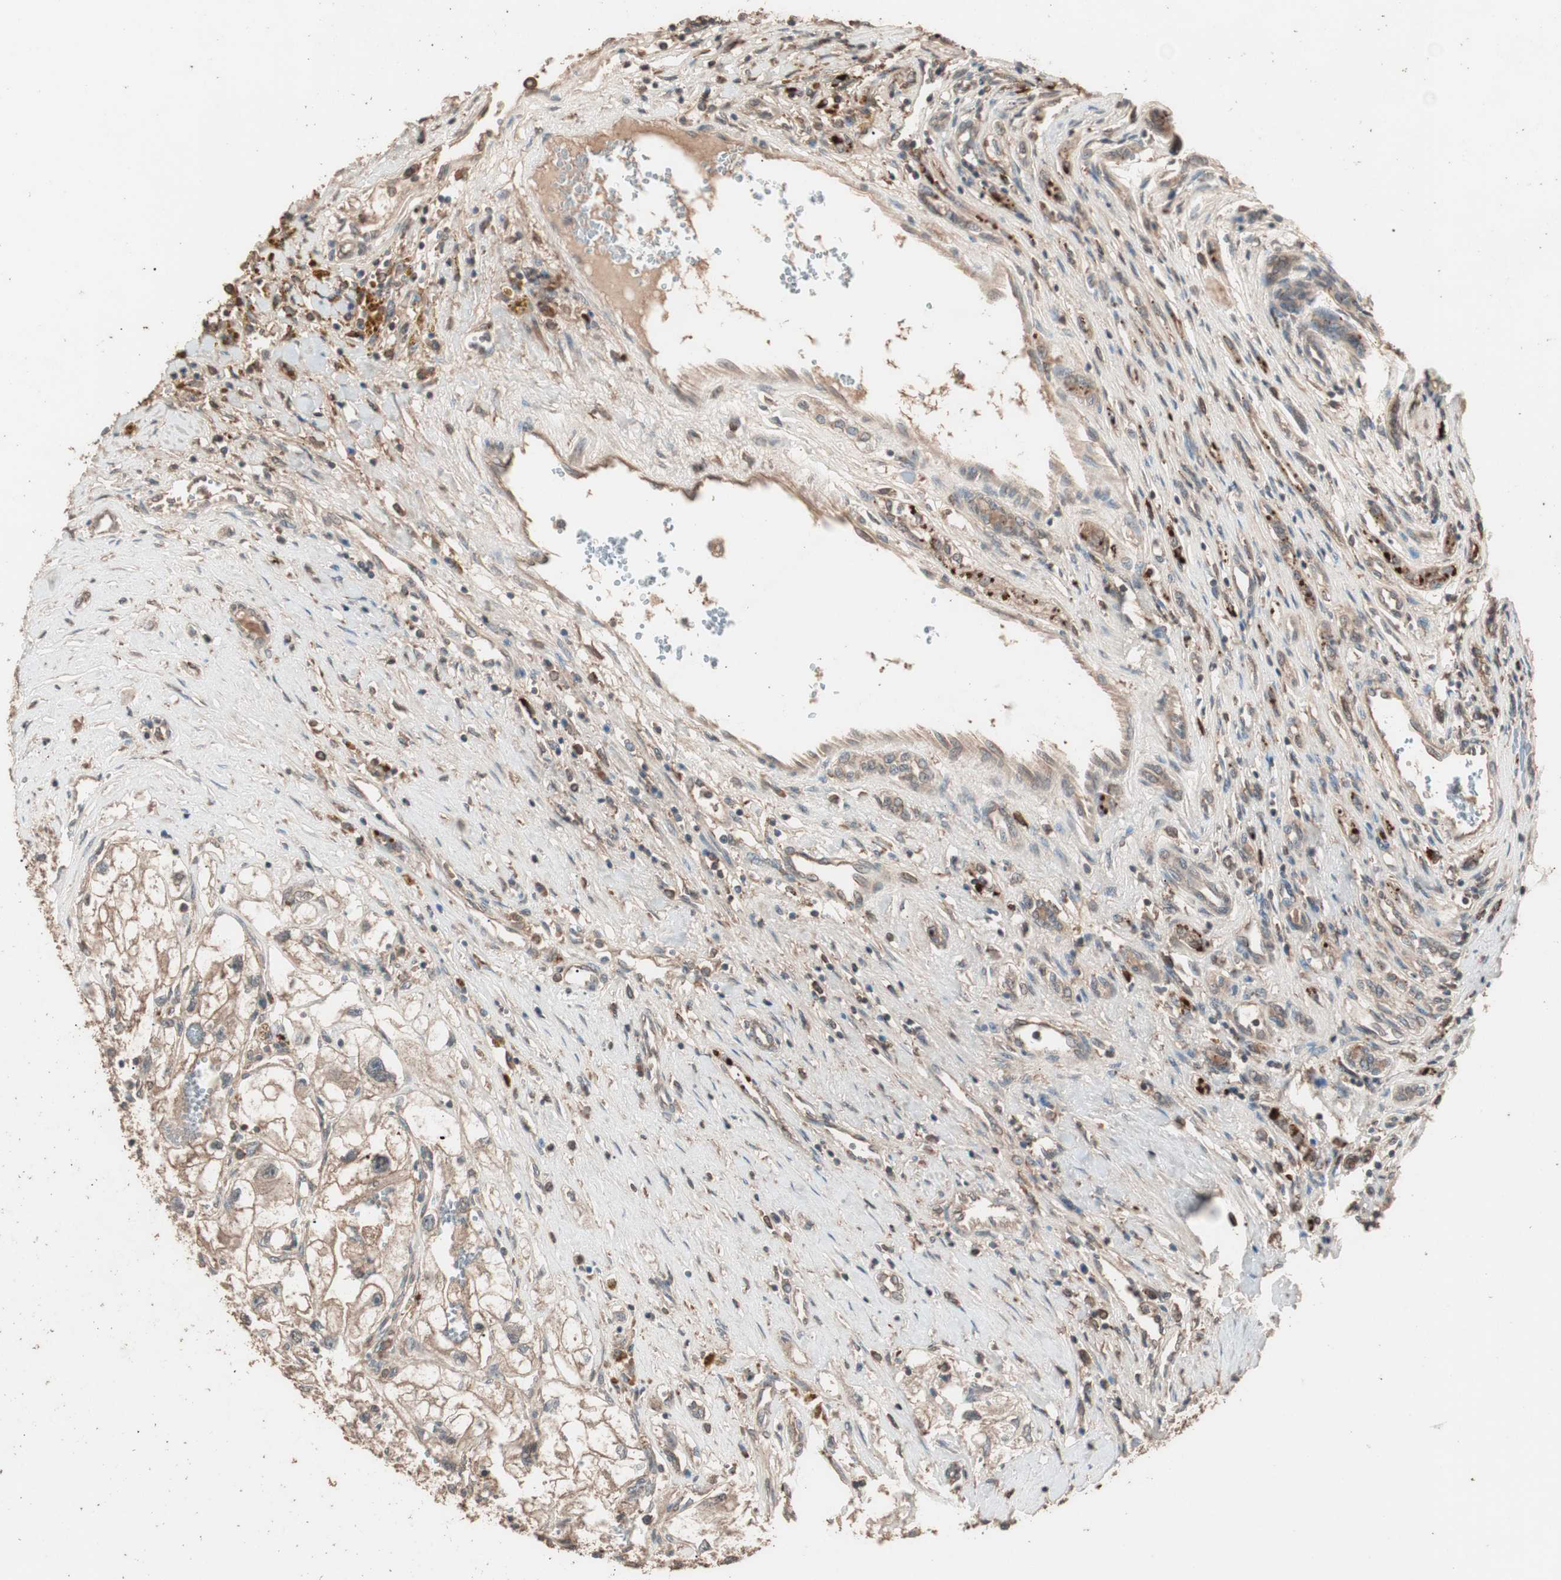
{"staining": {"intensity": "moderate", "quantity": ">75%", "location": "cytoplasmic/membranous"}, "tissue": "renal cancer", "cell_type": "Tumor cells", "image_type": "cancer", "snomed": [{"axis": "morphology", "description": "Adenocarcinoma, NOS"}, {"axis": "topography", "description": "Kidney"}], "caption": "A brown stain labels moderate cytoplasmic/membranous positivity of a protein in renal cancer tumor cells.", "gene": "CCN4", "patient": {"sex": "female", "age": 70}}